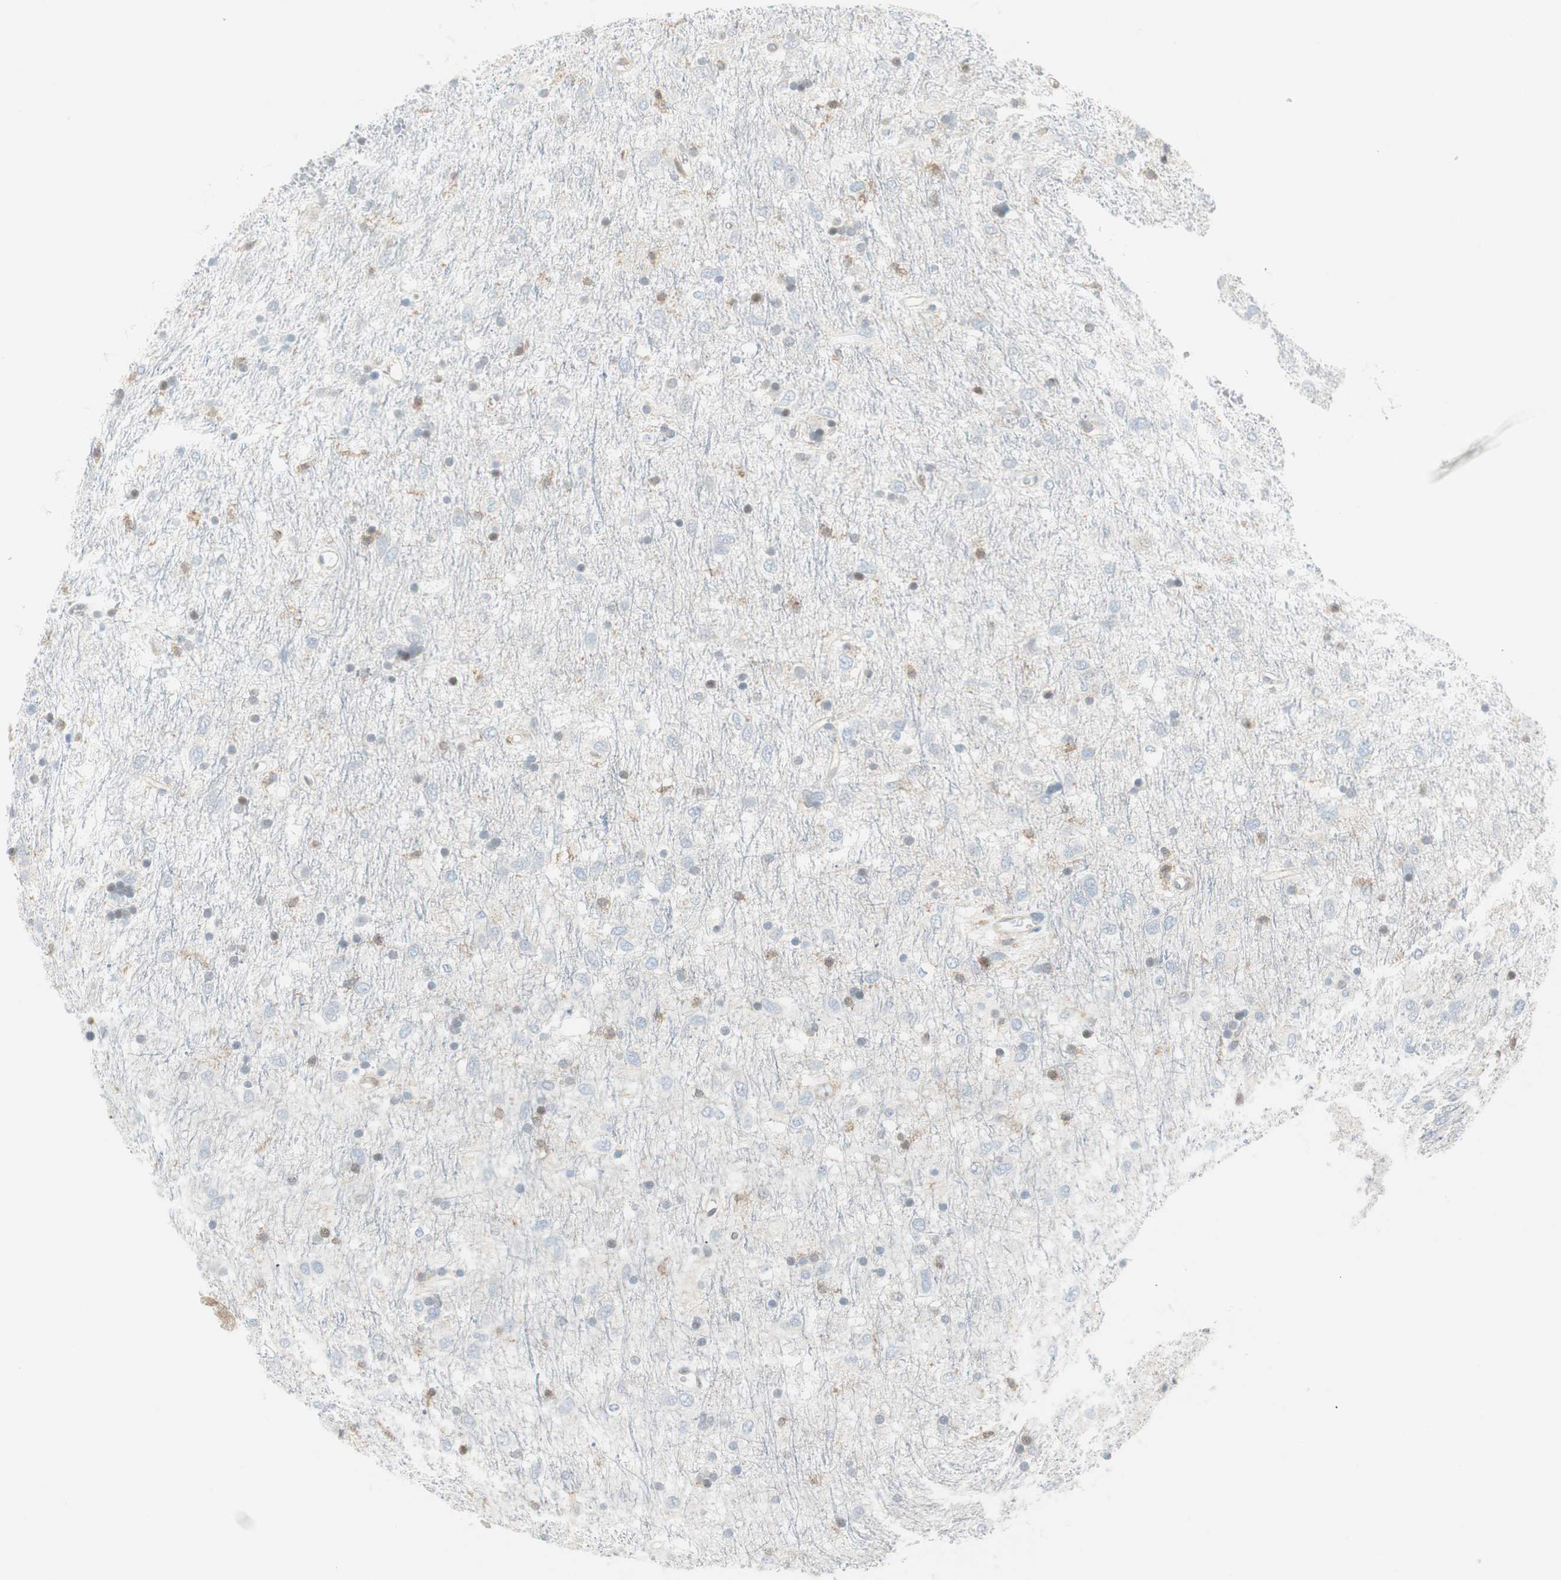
{"staining": {"intensity": "weak", "quantity": "25%-75%", "location": "cytoplasmic/membranous,nuclear"}, "tissue": "glioma", "cell_type": "Tumor cells", "image_type": "cancer", "snomed": [{"axis": "morphology", "description": "Glioma, malignant, Low grade"}, {"axis": "topography", "description": "Brain"}], "caption": "IHC photomicrograph of neoplastic tissue: glioma stained using IHC demonstrates low levels of weak protein expression localized specifically in the cytoplasmic/membranous and nuclear of tumor cells, appearing as a cytoplasmic/membranous and nuclear brown color.", "gene": "PPP1CA", "patient": {"sex": "male", "age": 77}}